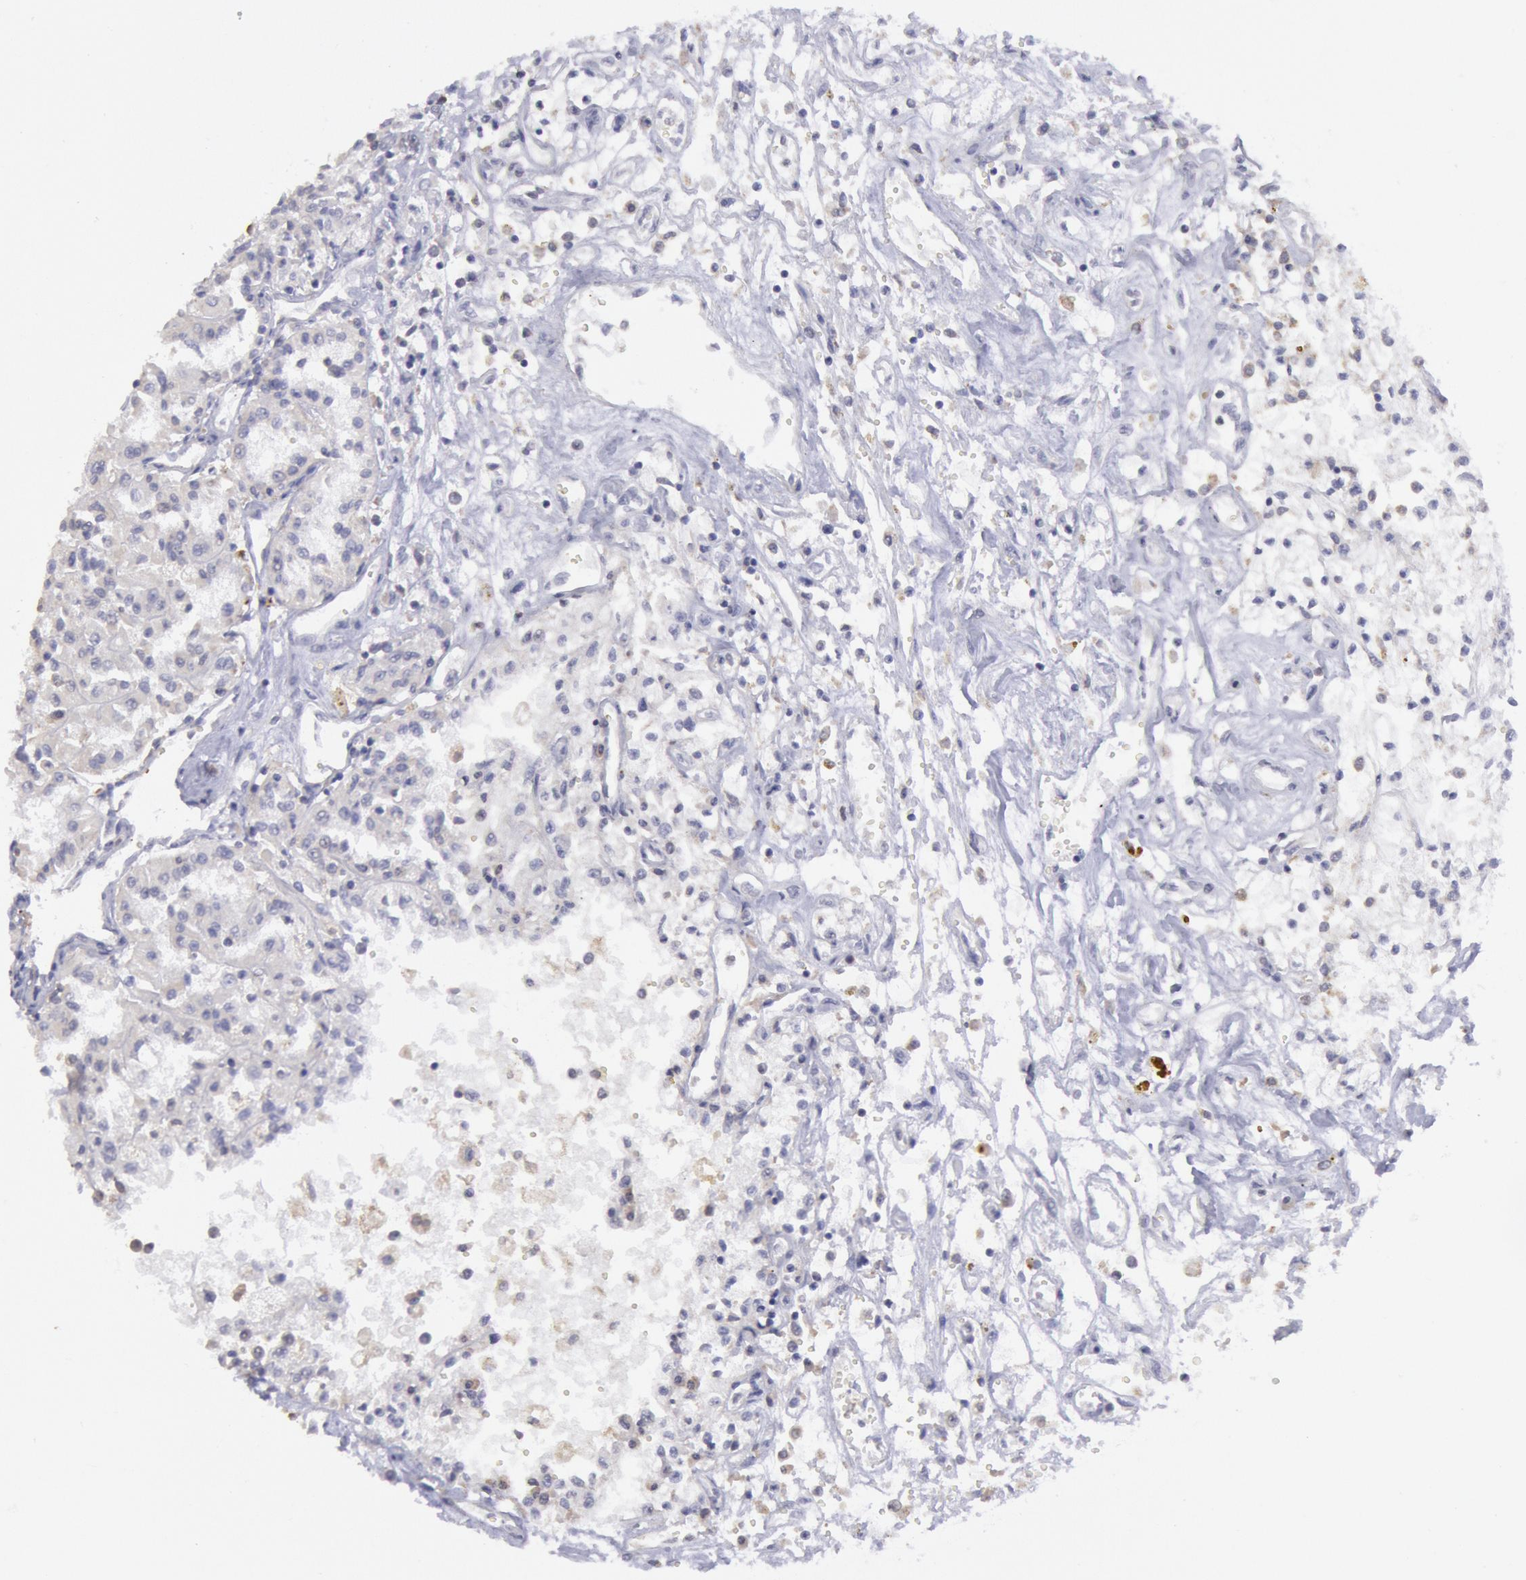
{"staining": {"intensity": "negative", "quantity": "none", "location": "none"}, "tissue": "renal cancer", "cell_type": "Tumor cells", "image_type": "cancer", "snomed": [{"axis": "morphology", "description": "Adenocarcinoma, NOS"}, {"axis": "topography", "description": "Kidney"}], "caption": "A high-resolution histopathology image shows immunohistochemistry staining of renal adenocarcinoma, which shows no significant expression in tumor cells.", "gene": "MYH7", "patient": {"sex": "male", "age": 78}}